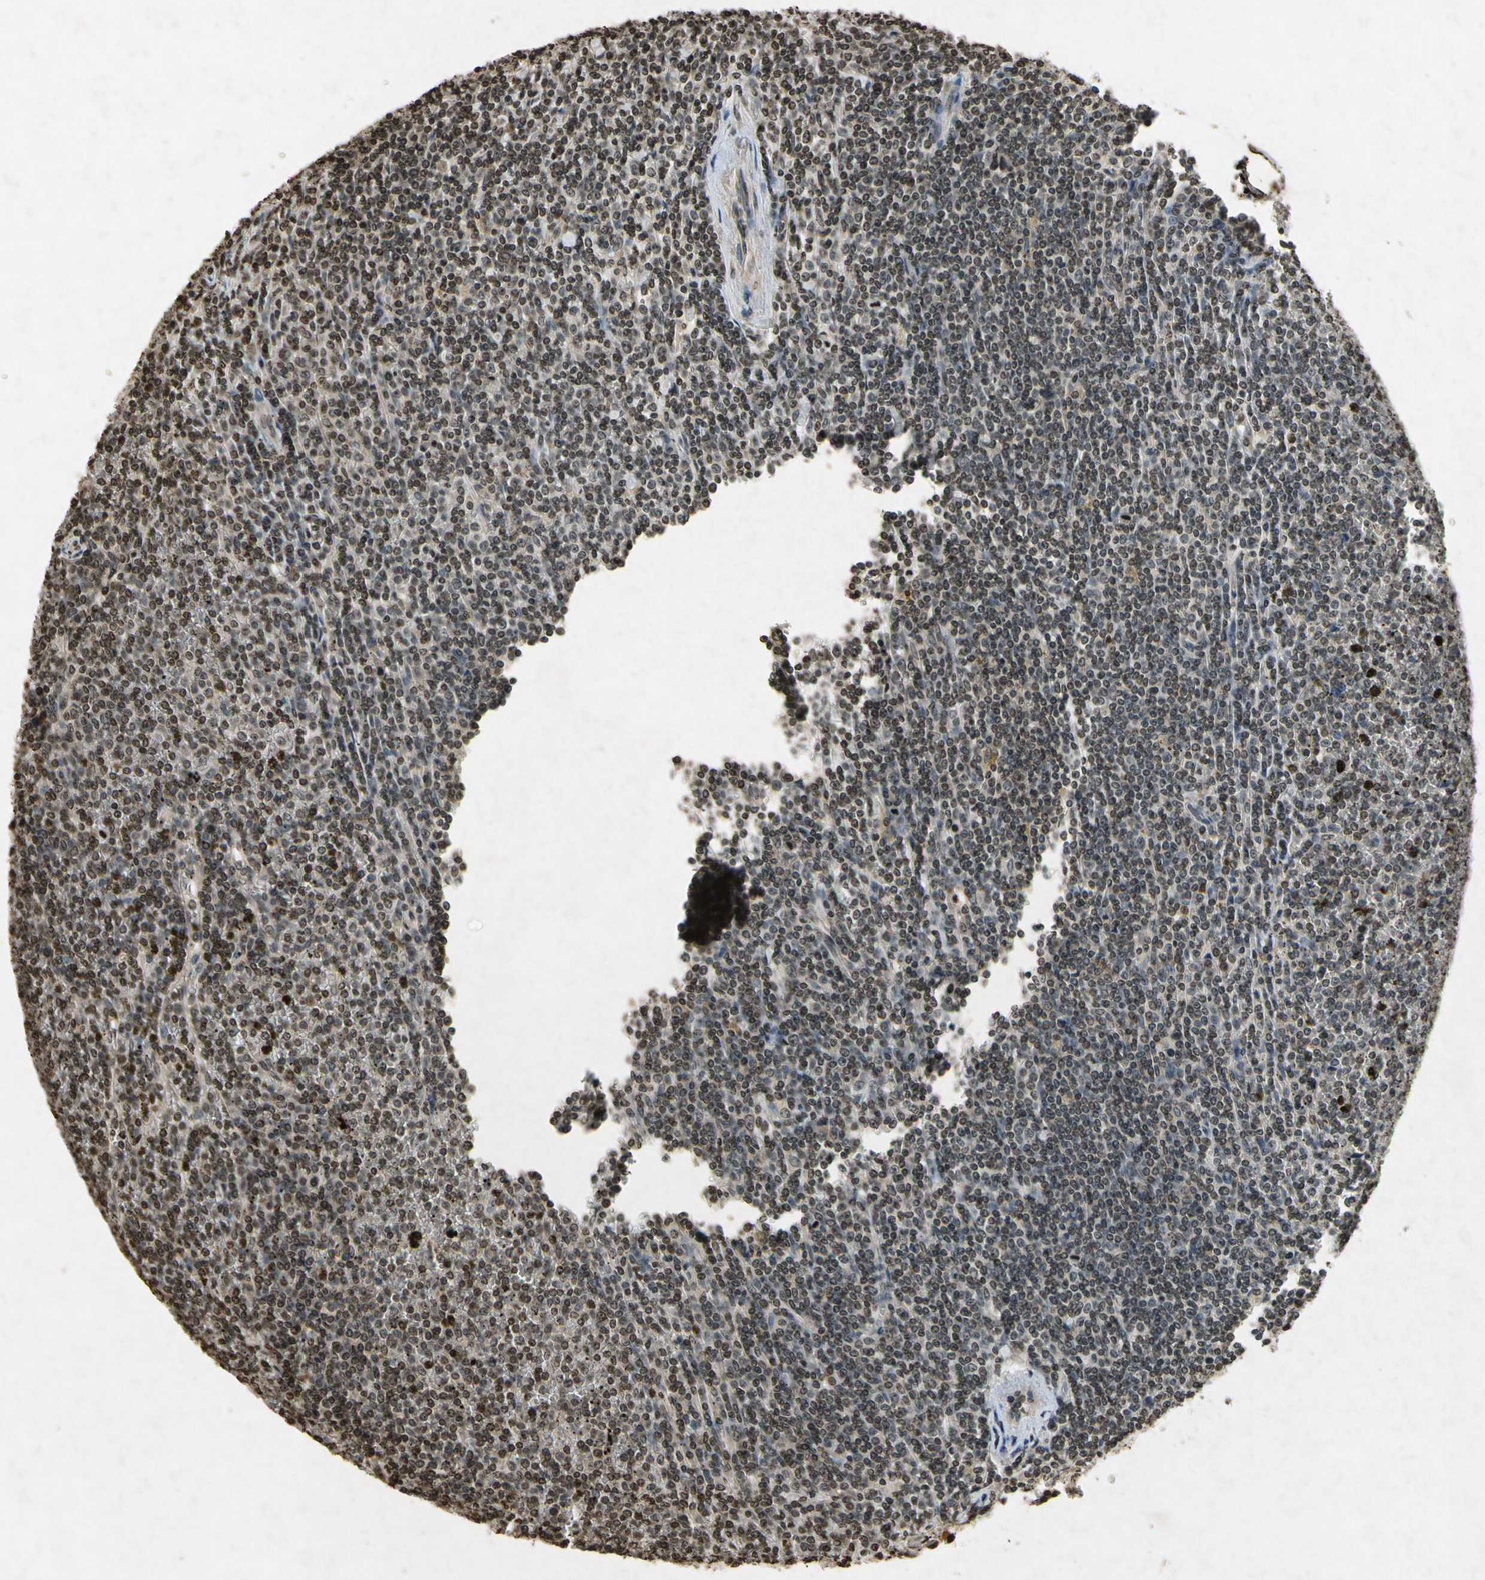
{"staining": {"intensity": "moderate", "quantity": ">75%", "location": "nuclear"}, "tissue": "lymphoma", "cell_type": "Tumor cells", "image_type": "cancer", "snomed": [{"axis": "morphology", "description": "Malignant lymphoma, non-Hodgkin's type, Low grade"}, {"axis": "topography", "description": "Spleen"}], "caption": "High-magnification brightfield microscopy of lymphoma stained with DAB (3,3'-diaminobenzidine) (brown) and counterstained with hematoxylin (blue). tumor cells exhibit moderate nuclear staining is identified in approximately>75% of cells.", "gene": "HOXB3", "patient": {"sex": "female", "age": 19}}